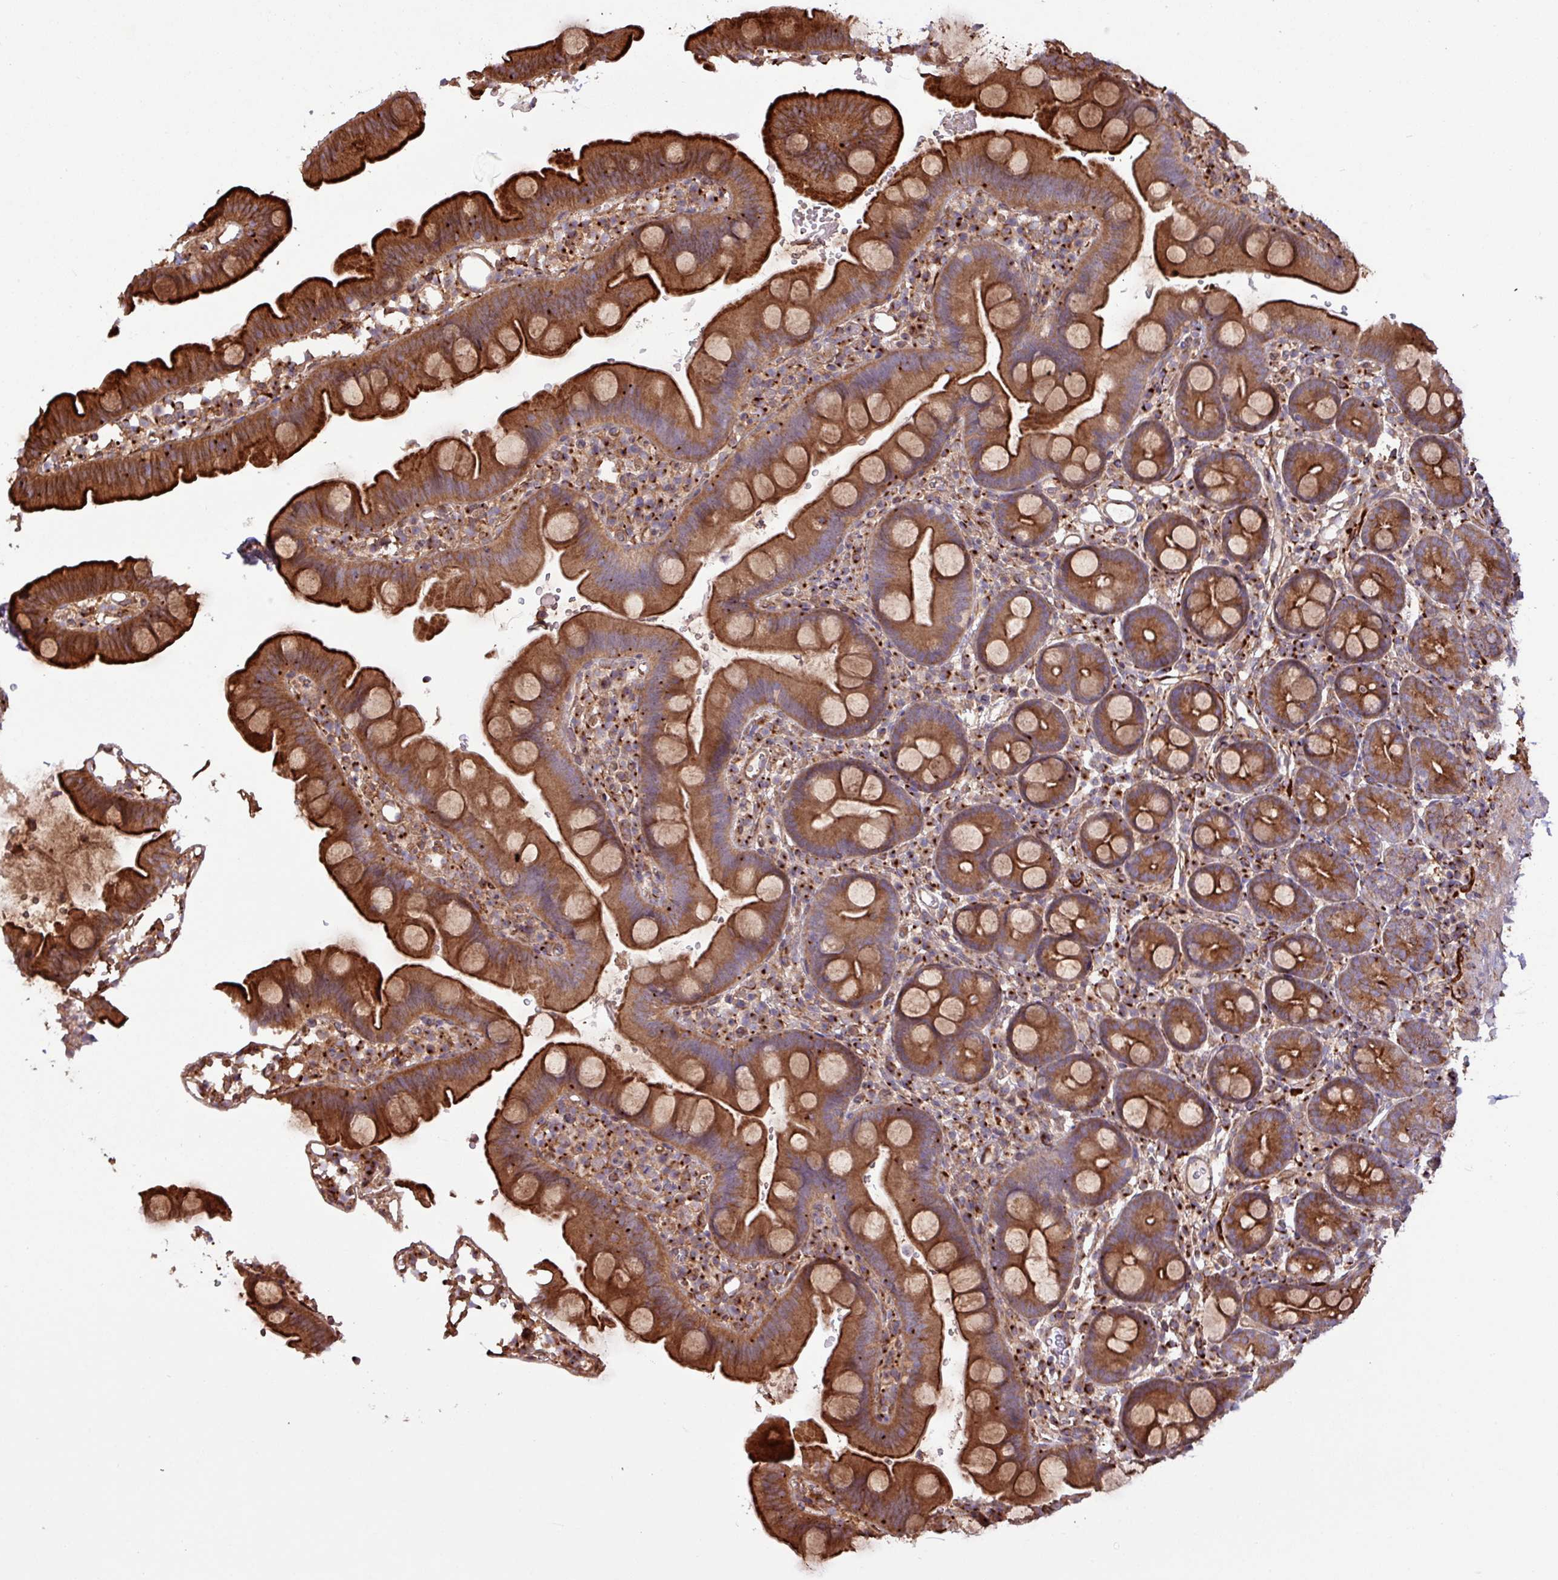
{"staining": {"intensity": "strong", "quantity": ">75%", "location": "cytoplasmic/membranous"}, "tissue": "small intestine", "cell_type": "Glandular cells", "image_type": "normal", "snomed": [{"axis": "morphology", "description": "Normal tissue, NOS"}, {"axis": "topography", "description": "Small intestine"}], "caption": "Immunohistochemical staining of normal small intestine displays strong cytoplasmic/membranous protein expression in about >75% of glandular cells.", "gene": "ZNF300", "patient": {"sex": "female", "age": 68}}